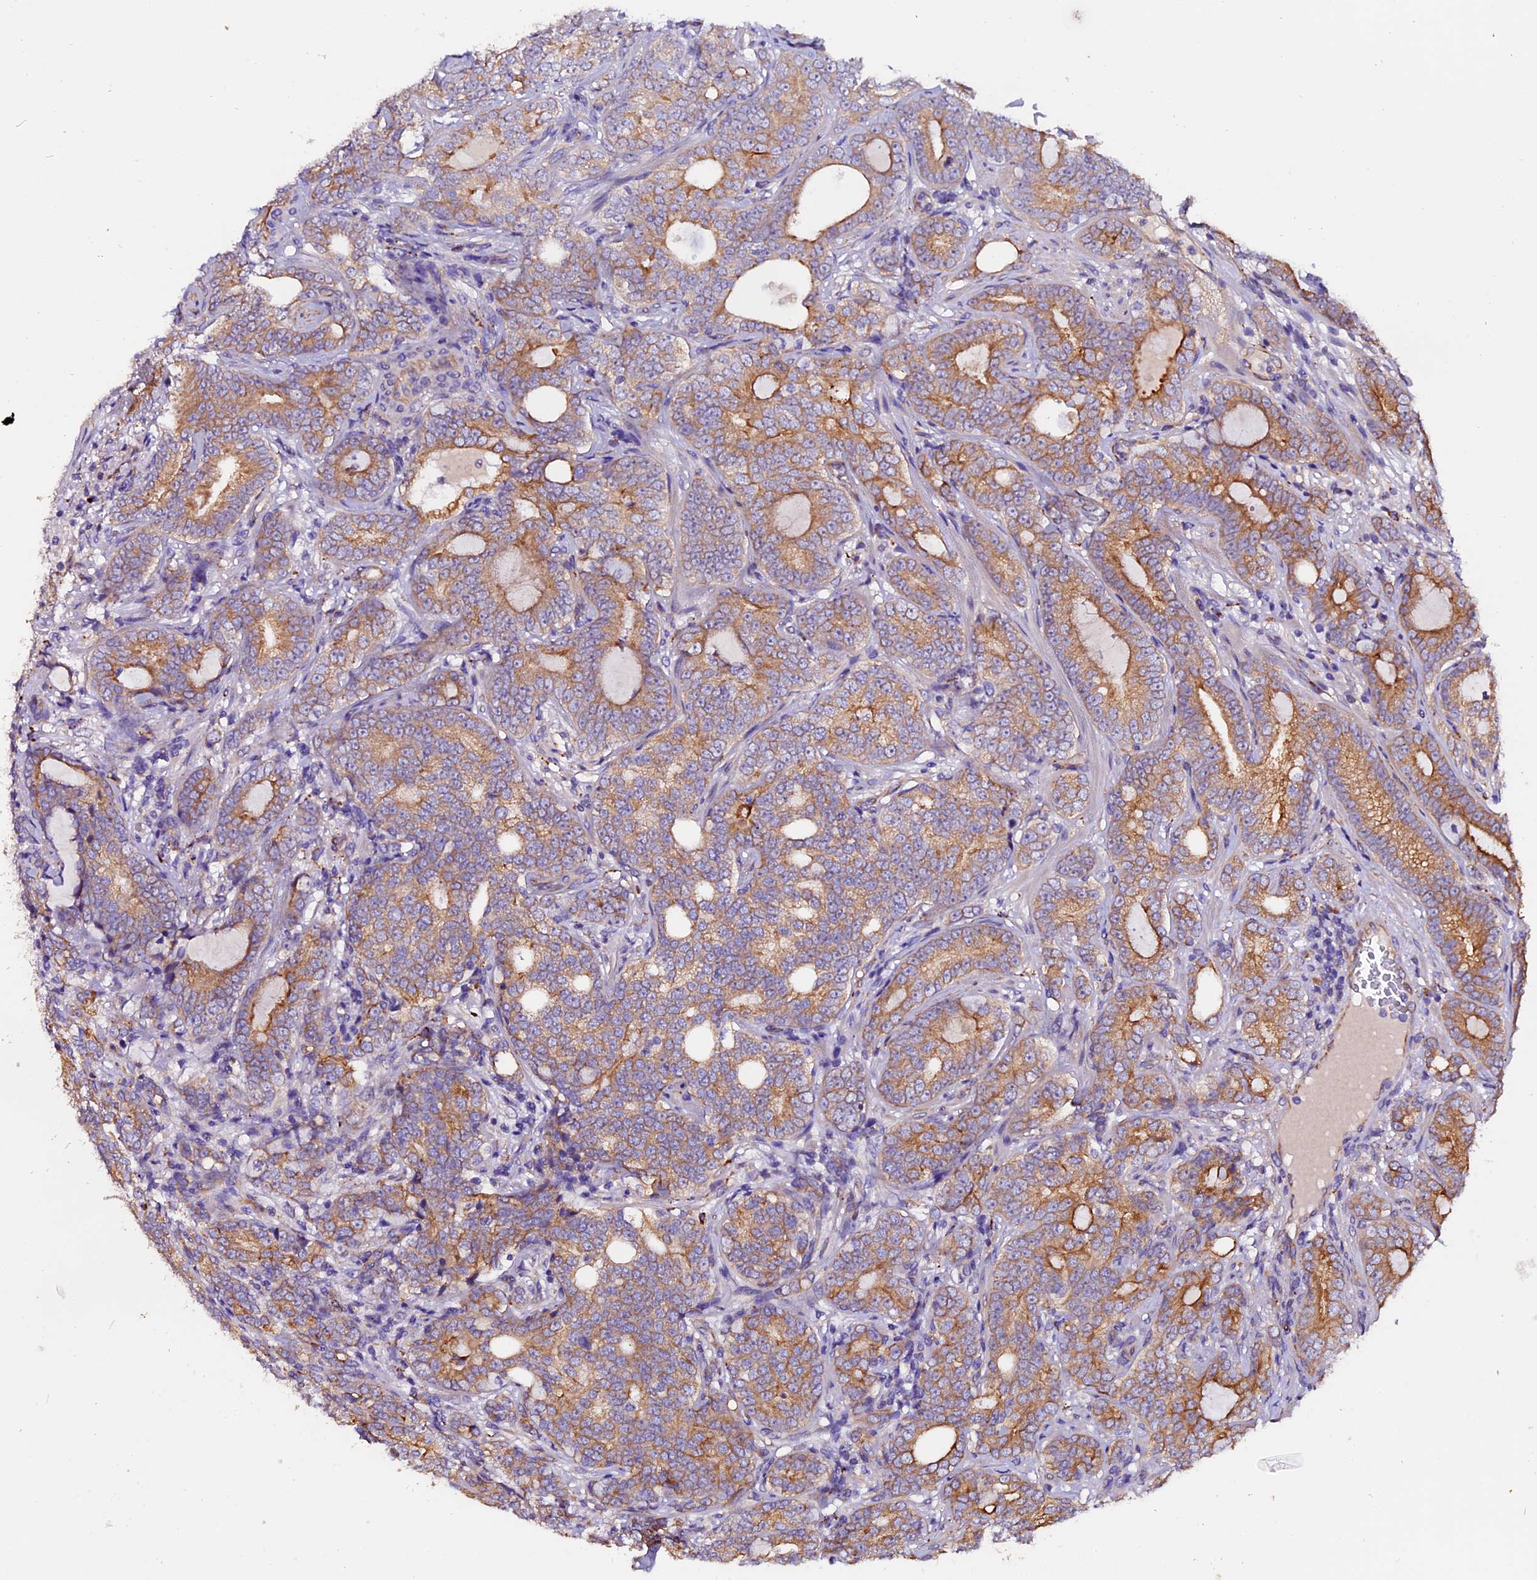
{"staining": {"intensity": "moderate", "quantity": ">75%", "location": "cytoplasmic/membranous"}, "tissue": "prostate cancer", "cell_type": "Tumor cells", "image_type": "cancer", "snomed": [{"axis": "morphology", "description": "Adenocarcinoma, High grade"}, {"axis": "topography", "description": "Prostate"}], "caption": "Immunohistochemical staining of prostate cancer exhibits medium levels of moderate cytoplasmic/membranous protein staining in about >75% of tumor cells.", "gene": "CLN5", "patient": {"sex": "male", "age": 64}}